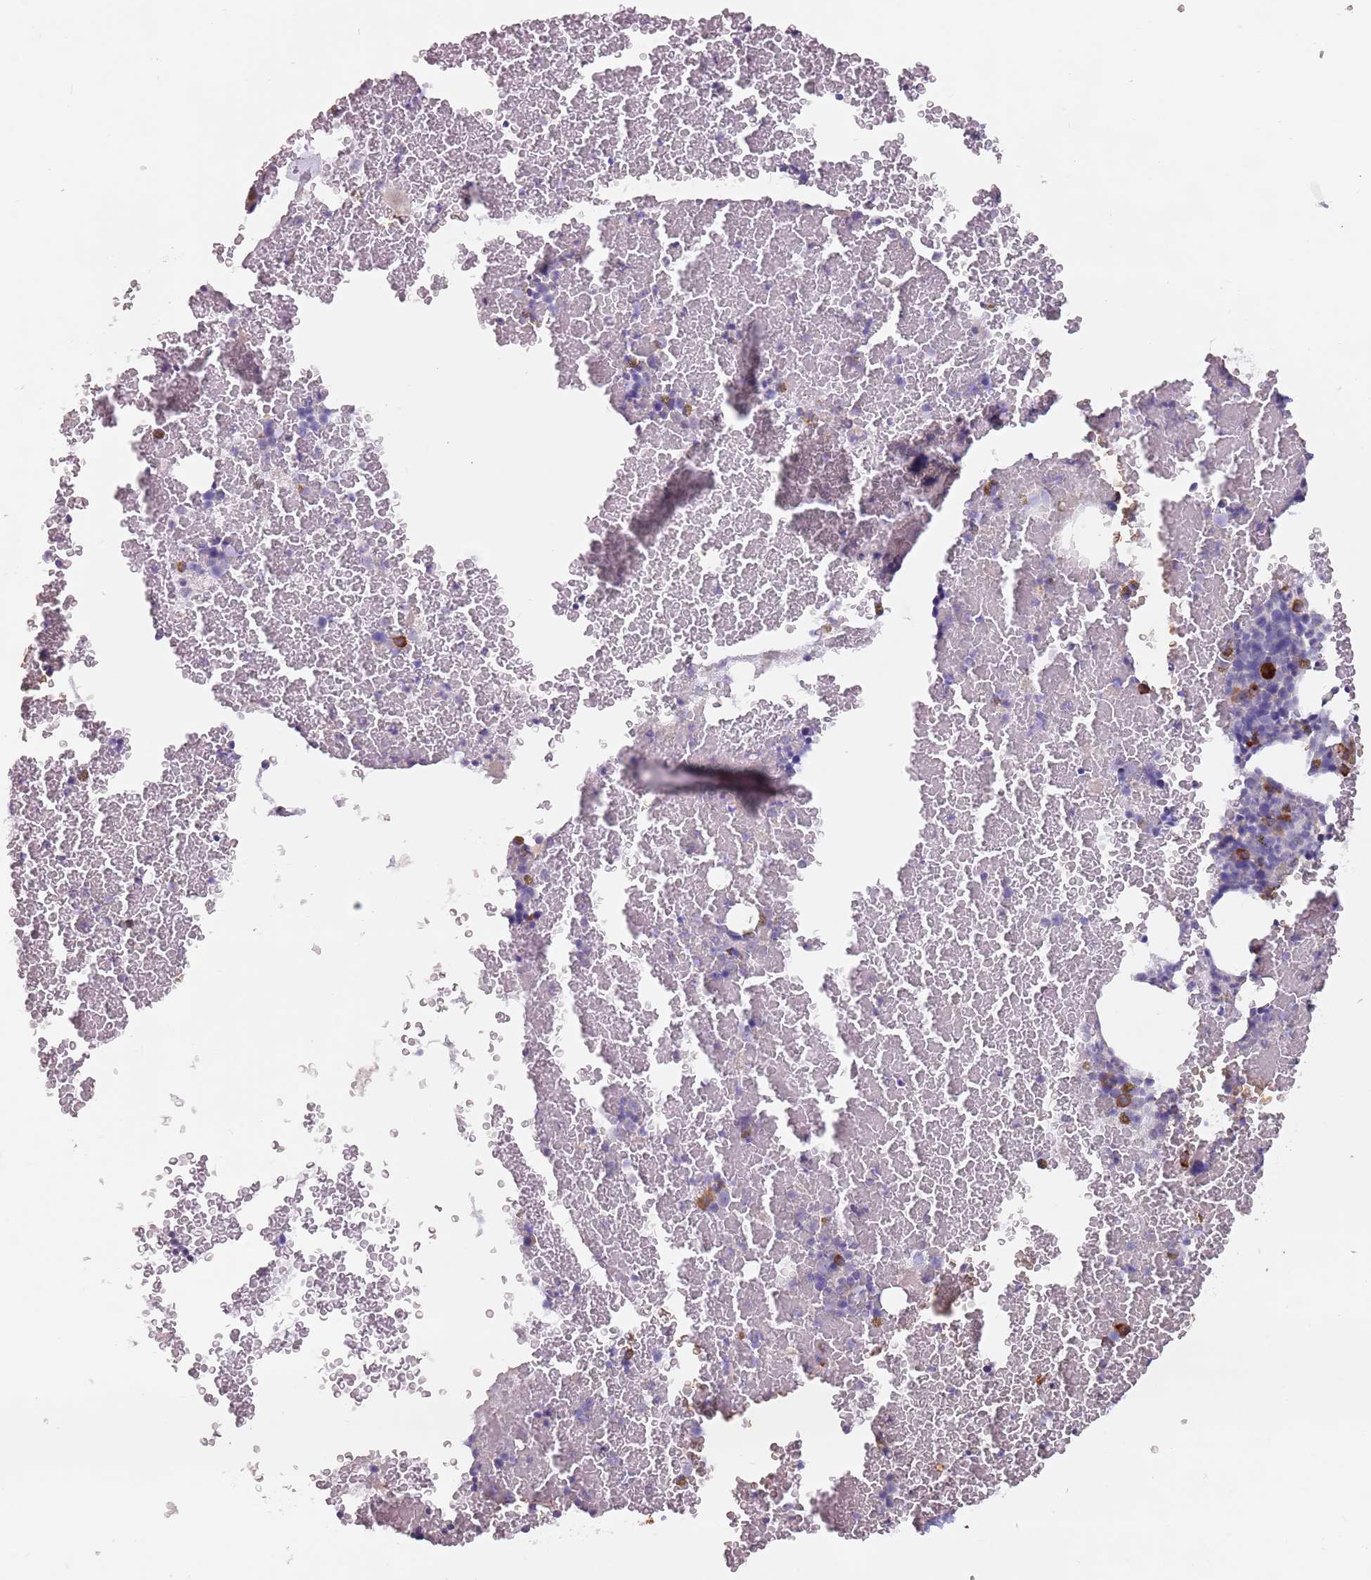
{"staining": {"intensity": "strong", "quantity": "<25%", "location": "cytoplasmic/membranous"}, "tissue": "bone marrow", "cell_type": "Hematopoietic cells", "image_type": "normal", "snomed": [{"axis": "morphology", "description": "Normal tissue, NOS"}, {"axis": "topography", "description": "Bone marrow"}], "caption": "High-magnification brightfield microscopy of unremarkable bone marrow stained with DAB (brown) and counterstained with hematoxylin (blue). hematopoietic cells exhibit strong cytoplasmic/membranous expression is present in approximately<25% of cells.", "gene": "DXO", "patient": {"sex": "female", "age": 48}}